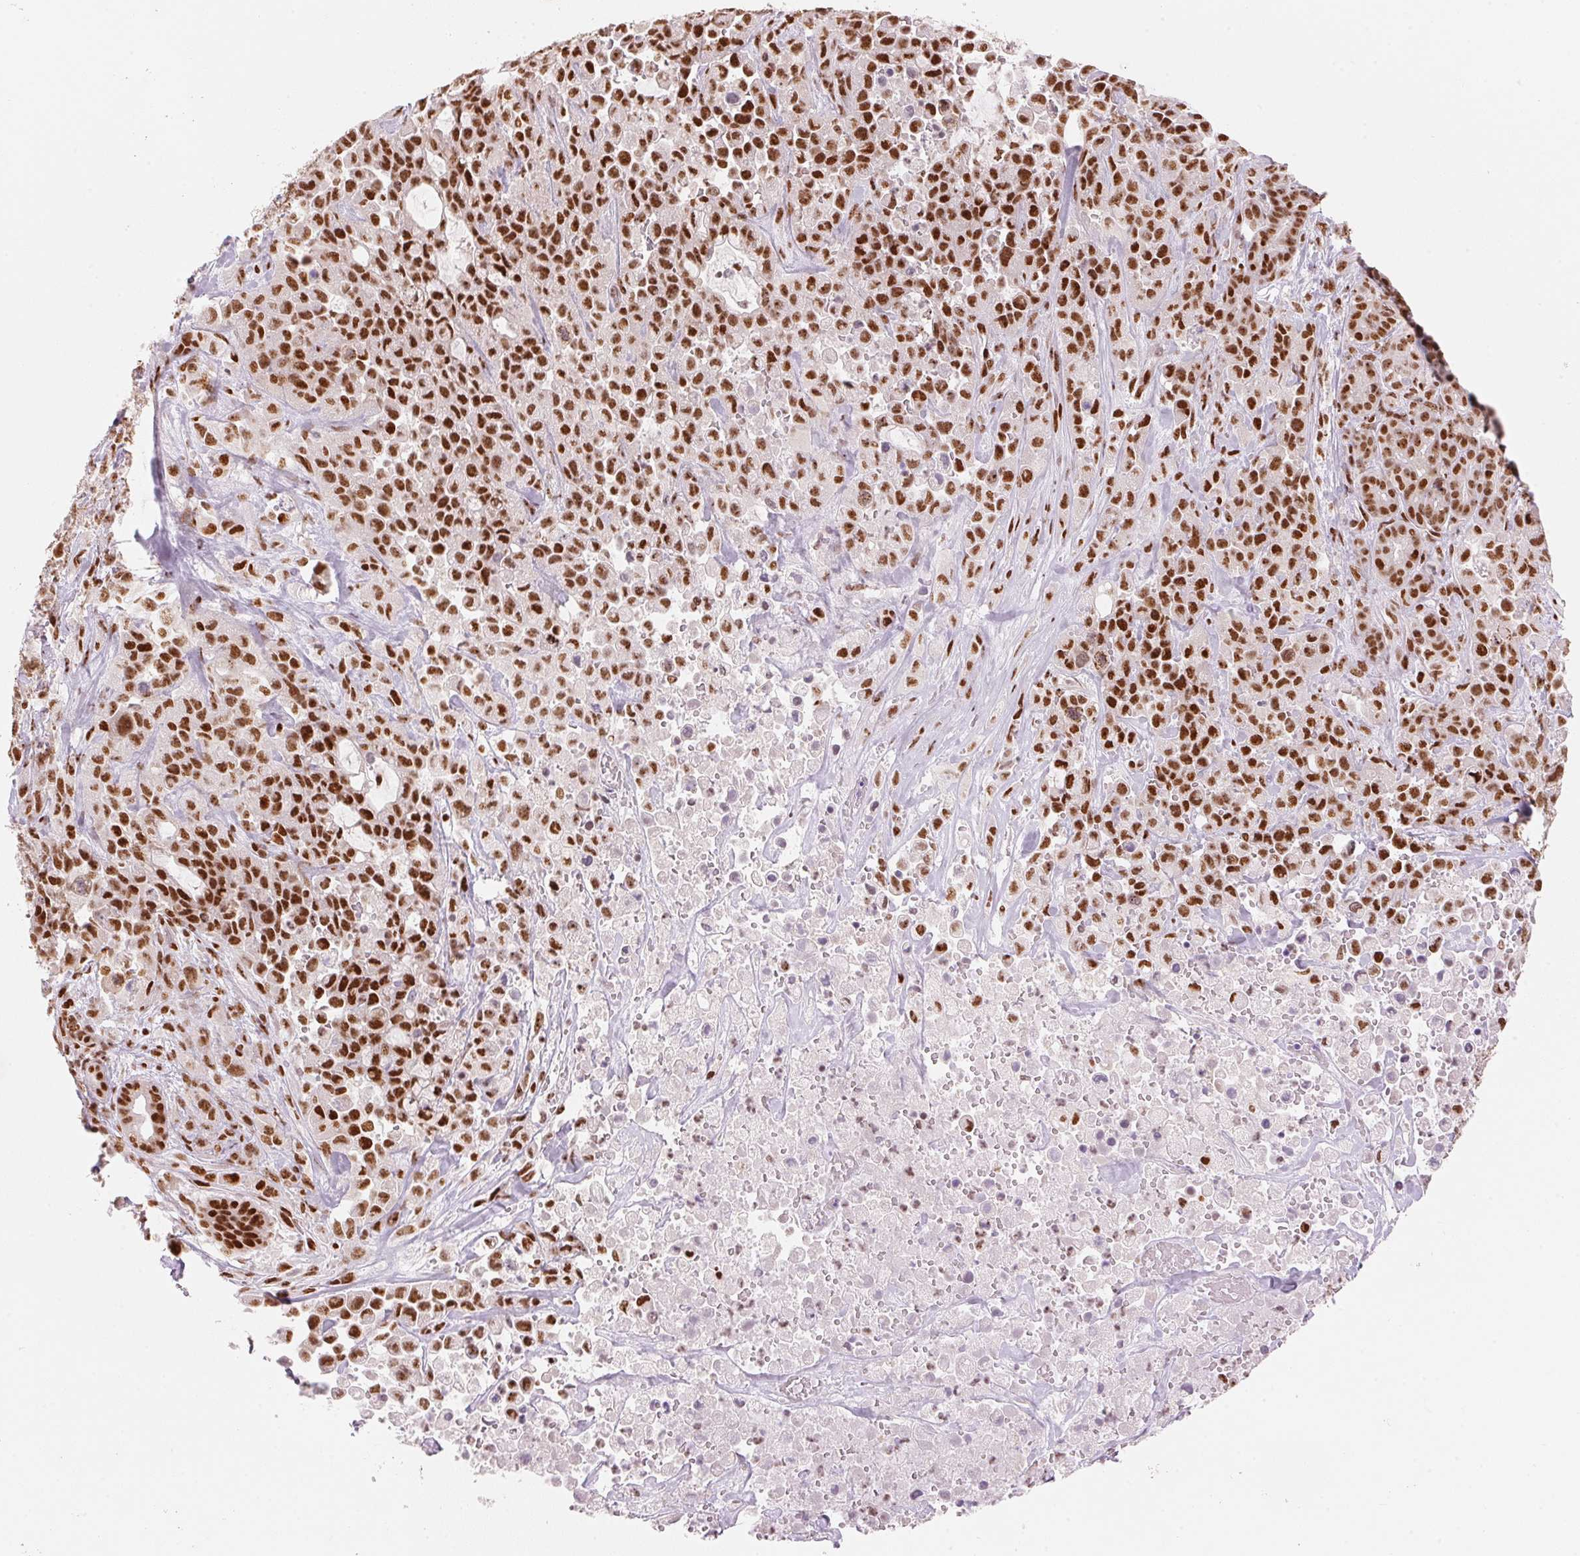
{"staining": {"intensity": "strong", "quantity": ">75%", "location": "nuclear"}, "tissue": "pancreatic cancer", "cell_type": "Tumor cells", "image_type": "cancer", "snomed": [{"axis": "morphology", "description": "Adenocarcinoma, NOS"}, {"axis": "topography", "description": "Pancreas"}], "caption": "Tumor cells demonstrate high levels of strong nuclear staining in approximately >75% of cells in pancreatic cancer (adenocarcinoma).", "gene": "NXF1", "patient": {"sex": "male", "age": 44}}